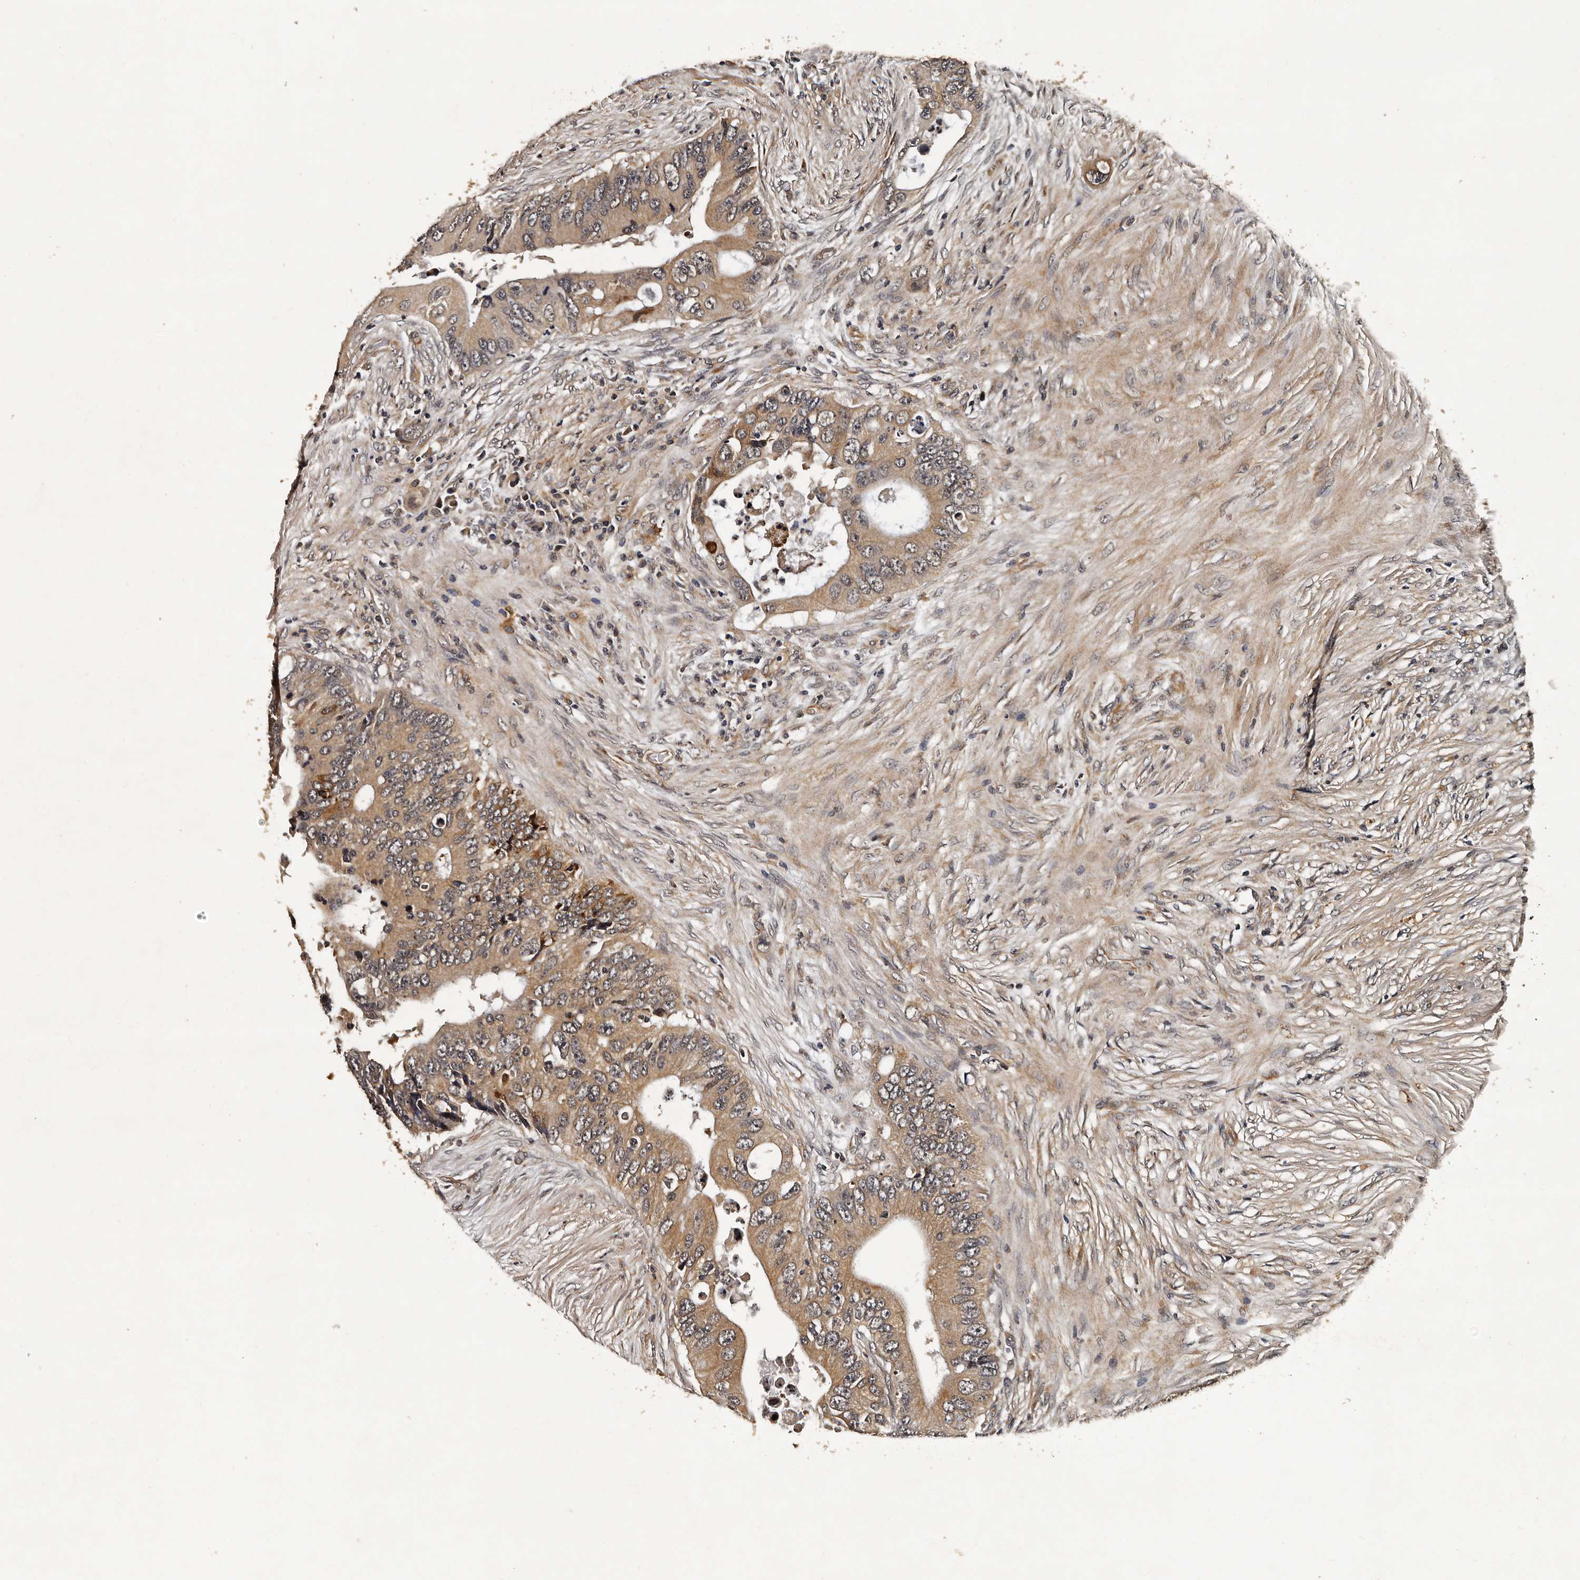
{"staining": {"intensity": "moderate", "quantity": ">75%", "location": "cytoplasmic/membranous"}, "tissue": "colorectal cancer", "cell_type": "Tumor cells", "image_type": "cancer", "snomed": [{"axis": "morphology", "description": "Adenocarcinoma, NOS"}, {"axis": "topography", "description": "Colon"}], "caption": "An image of colorectal adenocarcinoma stained for a protein exhibits moderate cytoplasmic/membranous brown staining in tumor cells.", "gene": "CPNE3", "patient": {"sex": "male", "age": 71}}